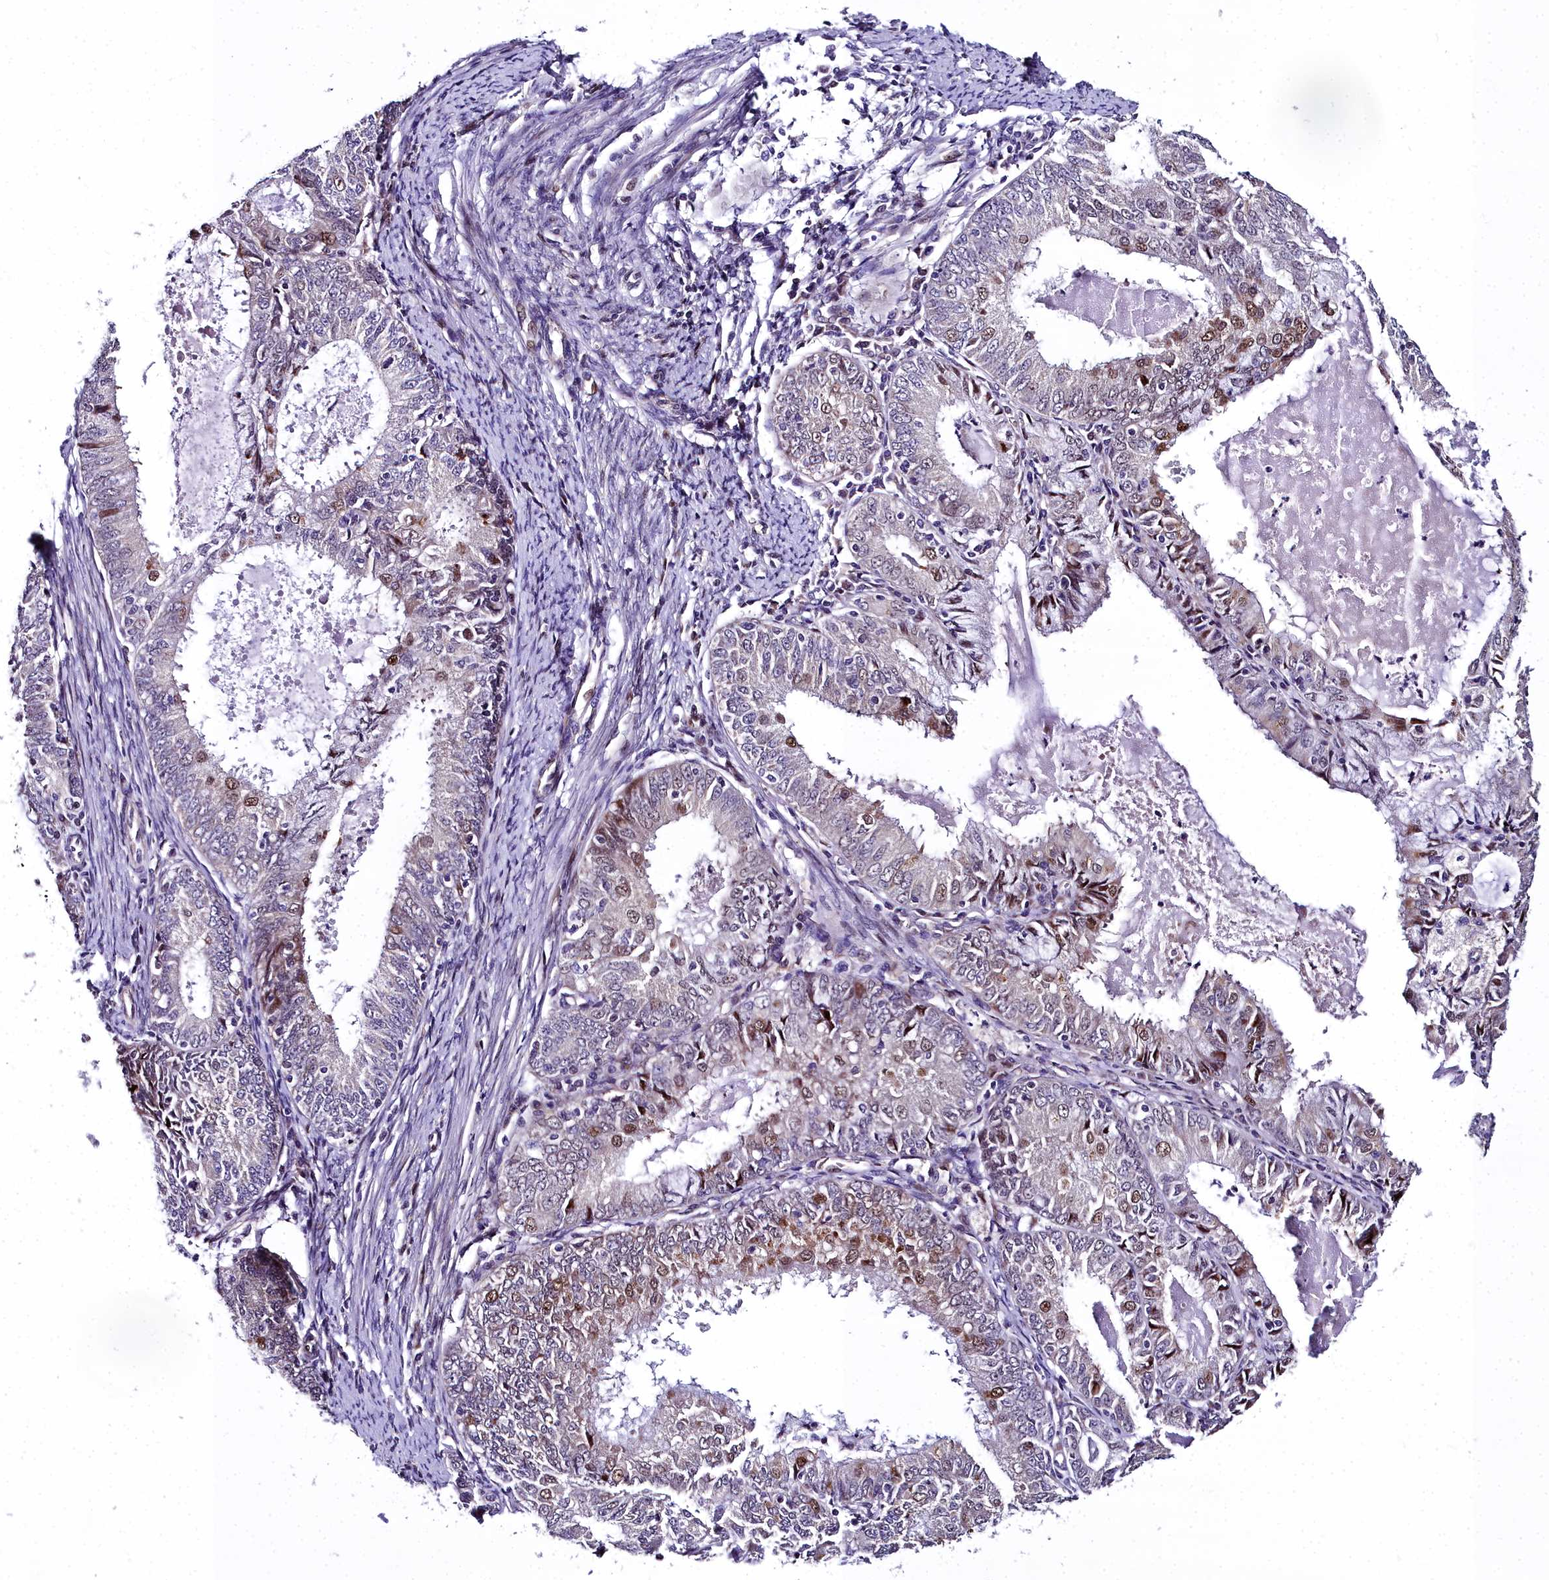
{"staining": {"intensity": "moderate", "quantity": "<25%", "location": "nuclear"}, "tissue": "endometrial cancer", "cell_type": "Tumor cells", "image_type": "cancer", "snomed": [{"axis": "morphology", "description": "Adenocarcinoma, NOS"}, {"axis": "topography", "description": "Endometrium"}], "caption": "Immunohistochemical staining of endometrial cancer (adenocarcinoma) exhibits low levels of moderate nuclear positivity in approximately <25% of tumor cells. (Stains: DAB in brown, nuclei in blue, Microscopy: brightfield microscopy at high magnification).", "gene": "AP1M1", "patient": {"sex": "female", "age": 57}}